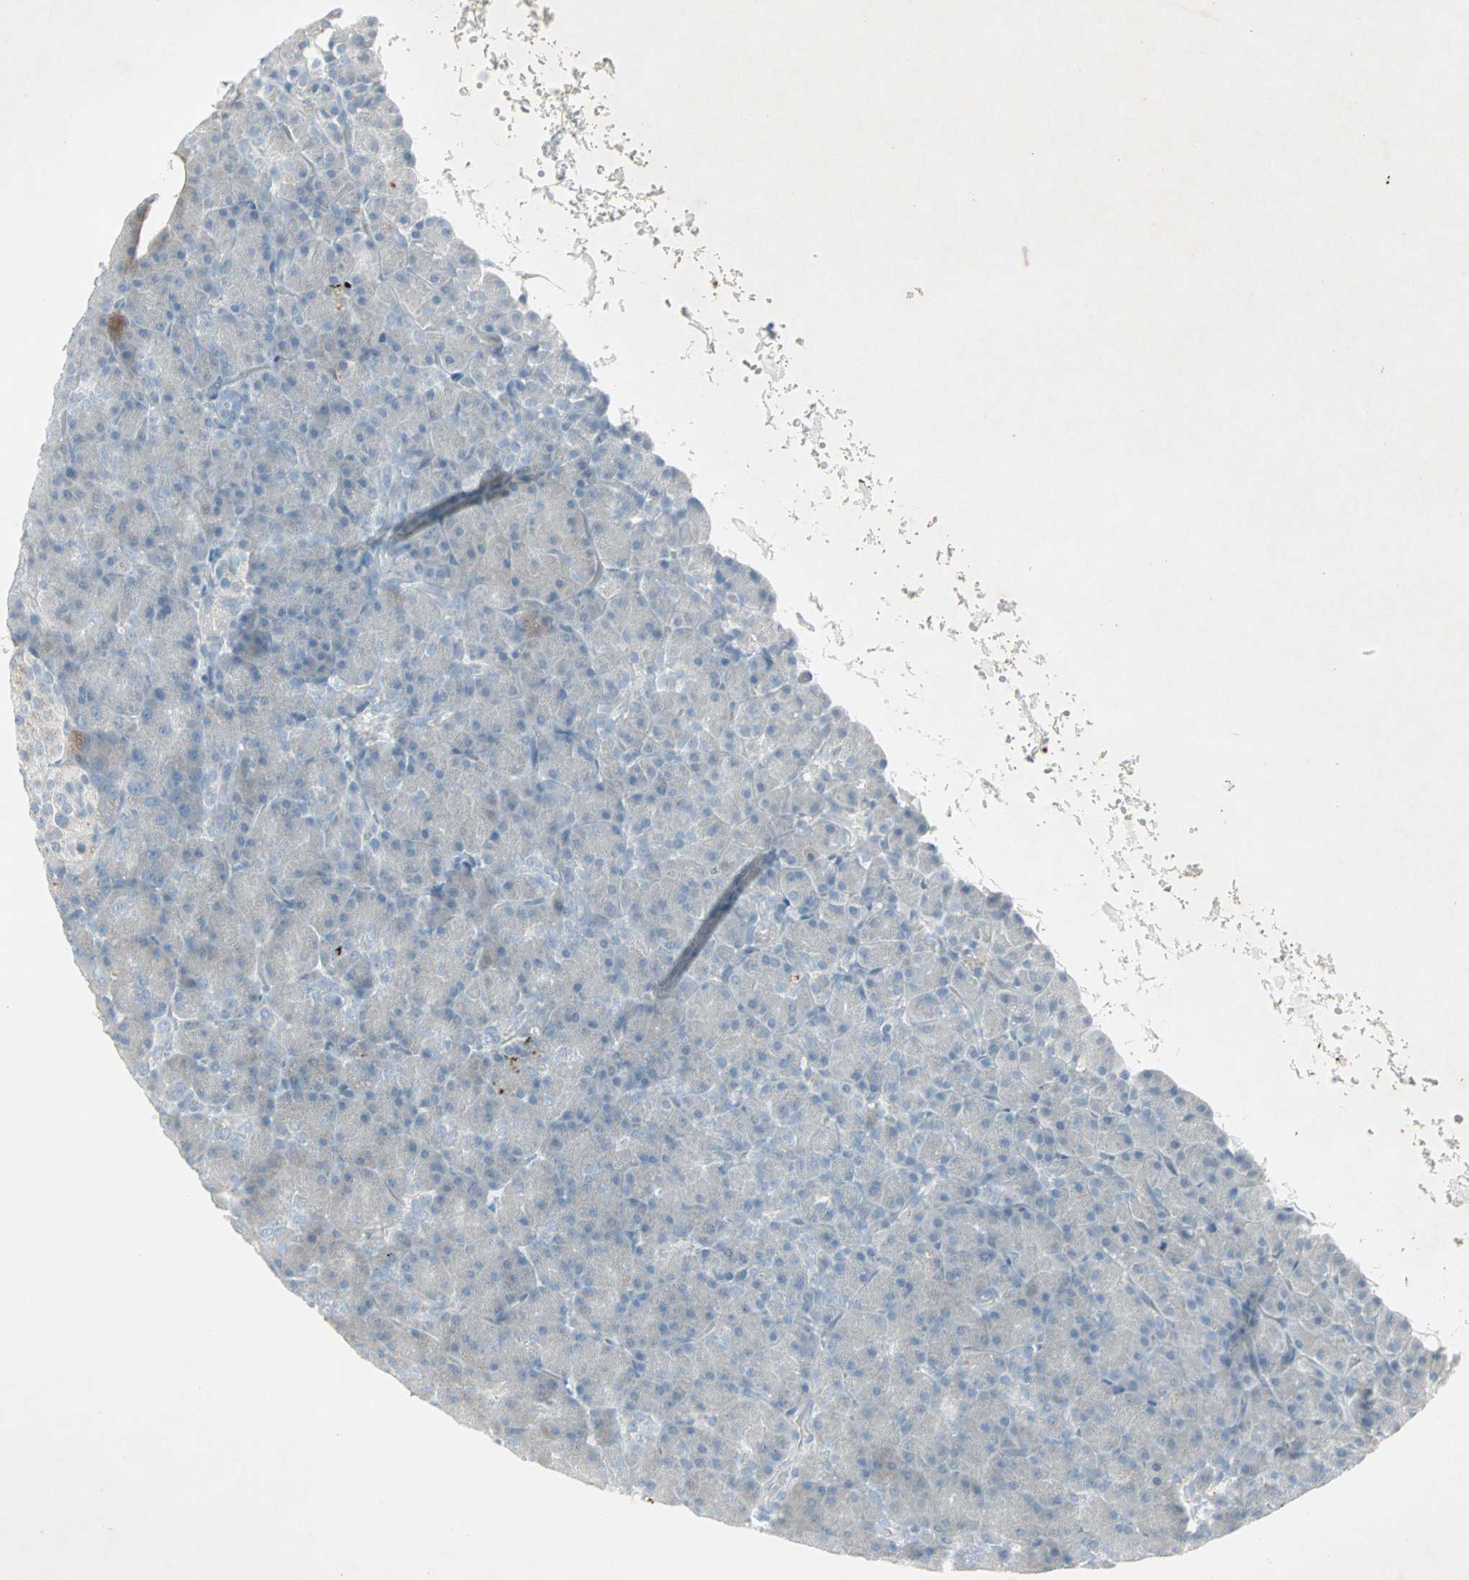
{"staining": {"intensity": "negative", "quantity": "none", "location": "none"}, "tissue": "pancreas", "cell_type": "Exocrine glandular cells", "image_type": "normal", "snomed": [{"axis": "morphology", "description": "Normal tissue, NOS"}, {"axis": "topography", "description": "Pancreas"}], "caption": "Immunohistochemistry histopathology image of benign pancreas: pancreas stained with DAB demonstrates no significant protein positivity in exocrine glandular cells. Brightfield microscopy of immunohistochemistry (IHC) stained with DAB (brown) and hematoxylin (blue), captured at high magnification.", "gene": "LANCL3", "patient": {"sex": "female", "age": 43}}